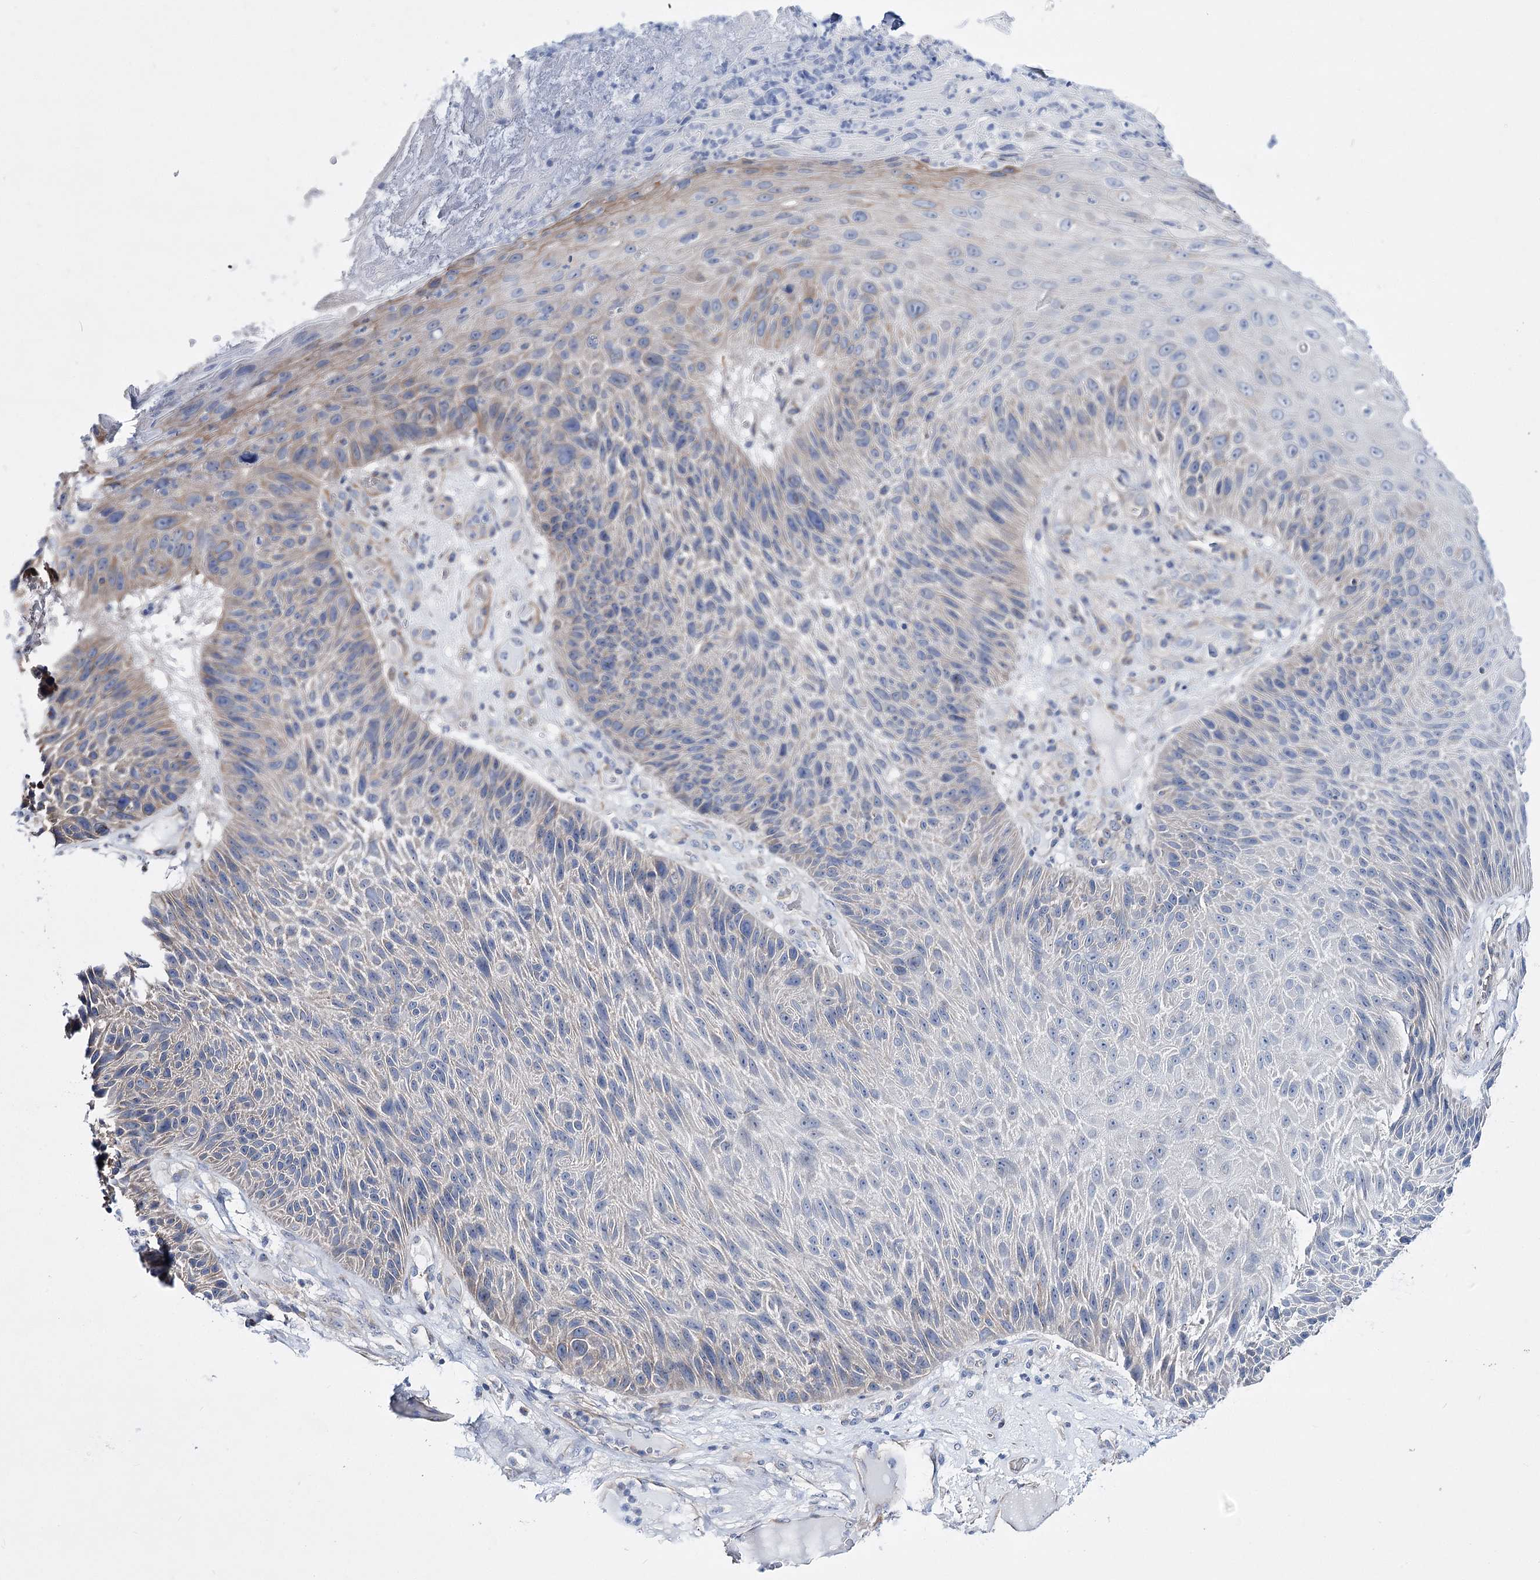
{"staining": {"intensity": "negative", "quantity": "none", "location": "none"}, "tissue": "skin cancer", "cell_type": "Tumor cells", "image_type": "cancer", "snomed": [{"axis": "morphology", "description": "Squamous cell carcinoma, NOS"}, {"axis": "topography", "description": "Skin"}], "caption": "Human skin cancer (squamous cell carcinoma) stained for a protein using IHC shows no staining in tumor cells.", "gene": "LRRC34", "patient": {"sex": "female", "age": 88}}